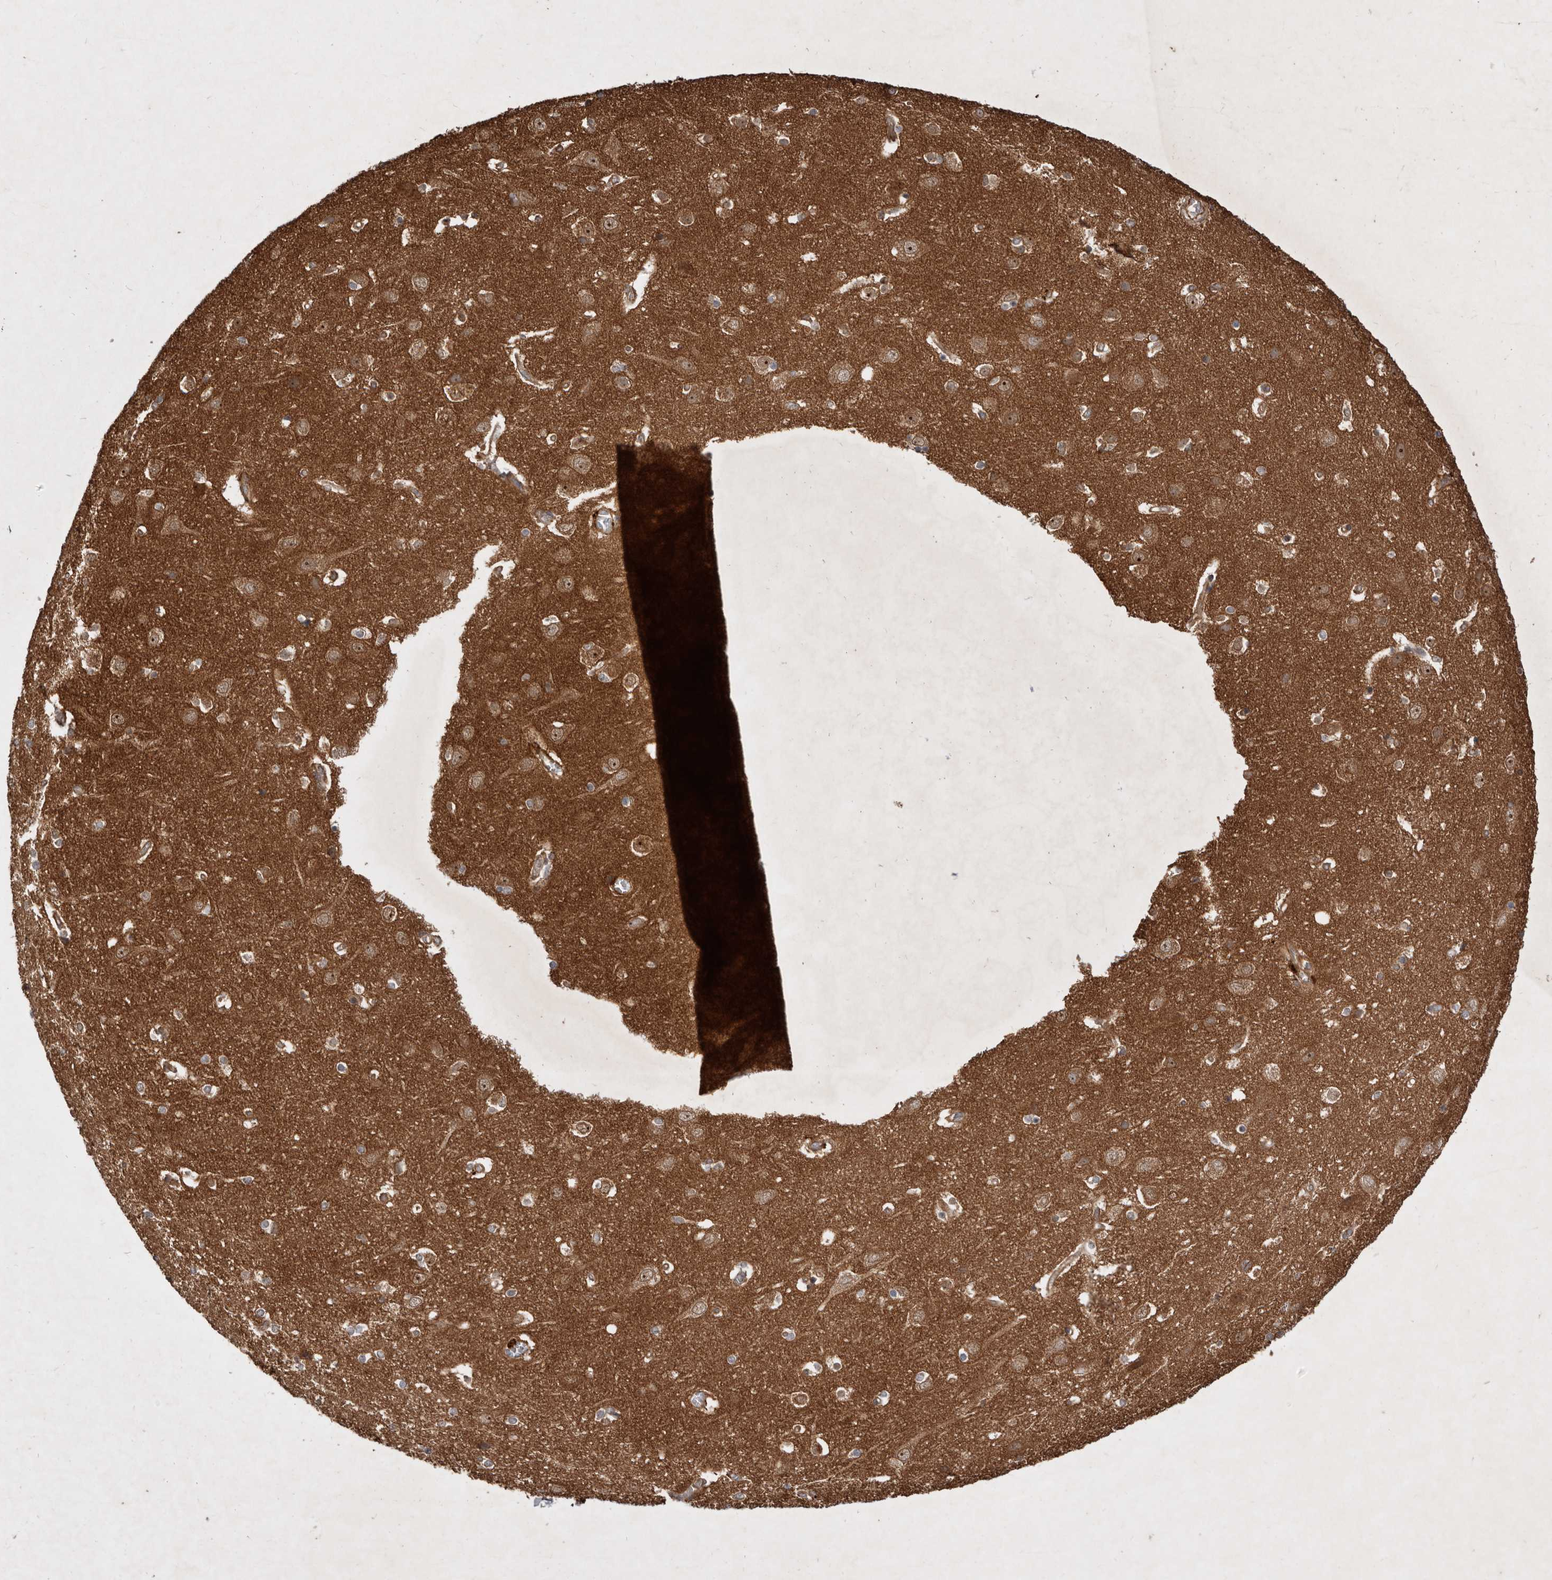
{"staining": {"intensity": "moderate", "quantity": ">75%", "location": "cytoplasmic/membranous"}, "tissue": "cerebral cortex", "cell_type": "Endothelial cells", "image_type": "normal", "snomed": [{"axis": "morphology", "description": "Normal tissue, NOS"}, {"axis": "topography", "description": "Cerebral cortex"}], "caption": "About >75% of endothelial cells in unremarkable human cerebral cortex reveal moderate cytoplasmic/membranous protein positivity as visualized by brown immunohistochemical staining.", "gene": "STK36", "patient": {"sex": "male", "age": 54}}